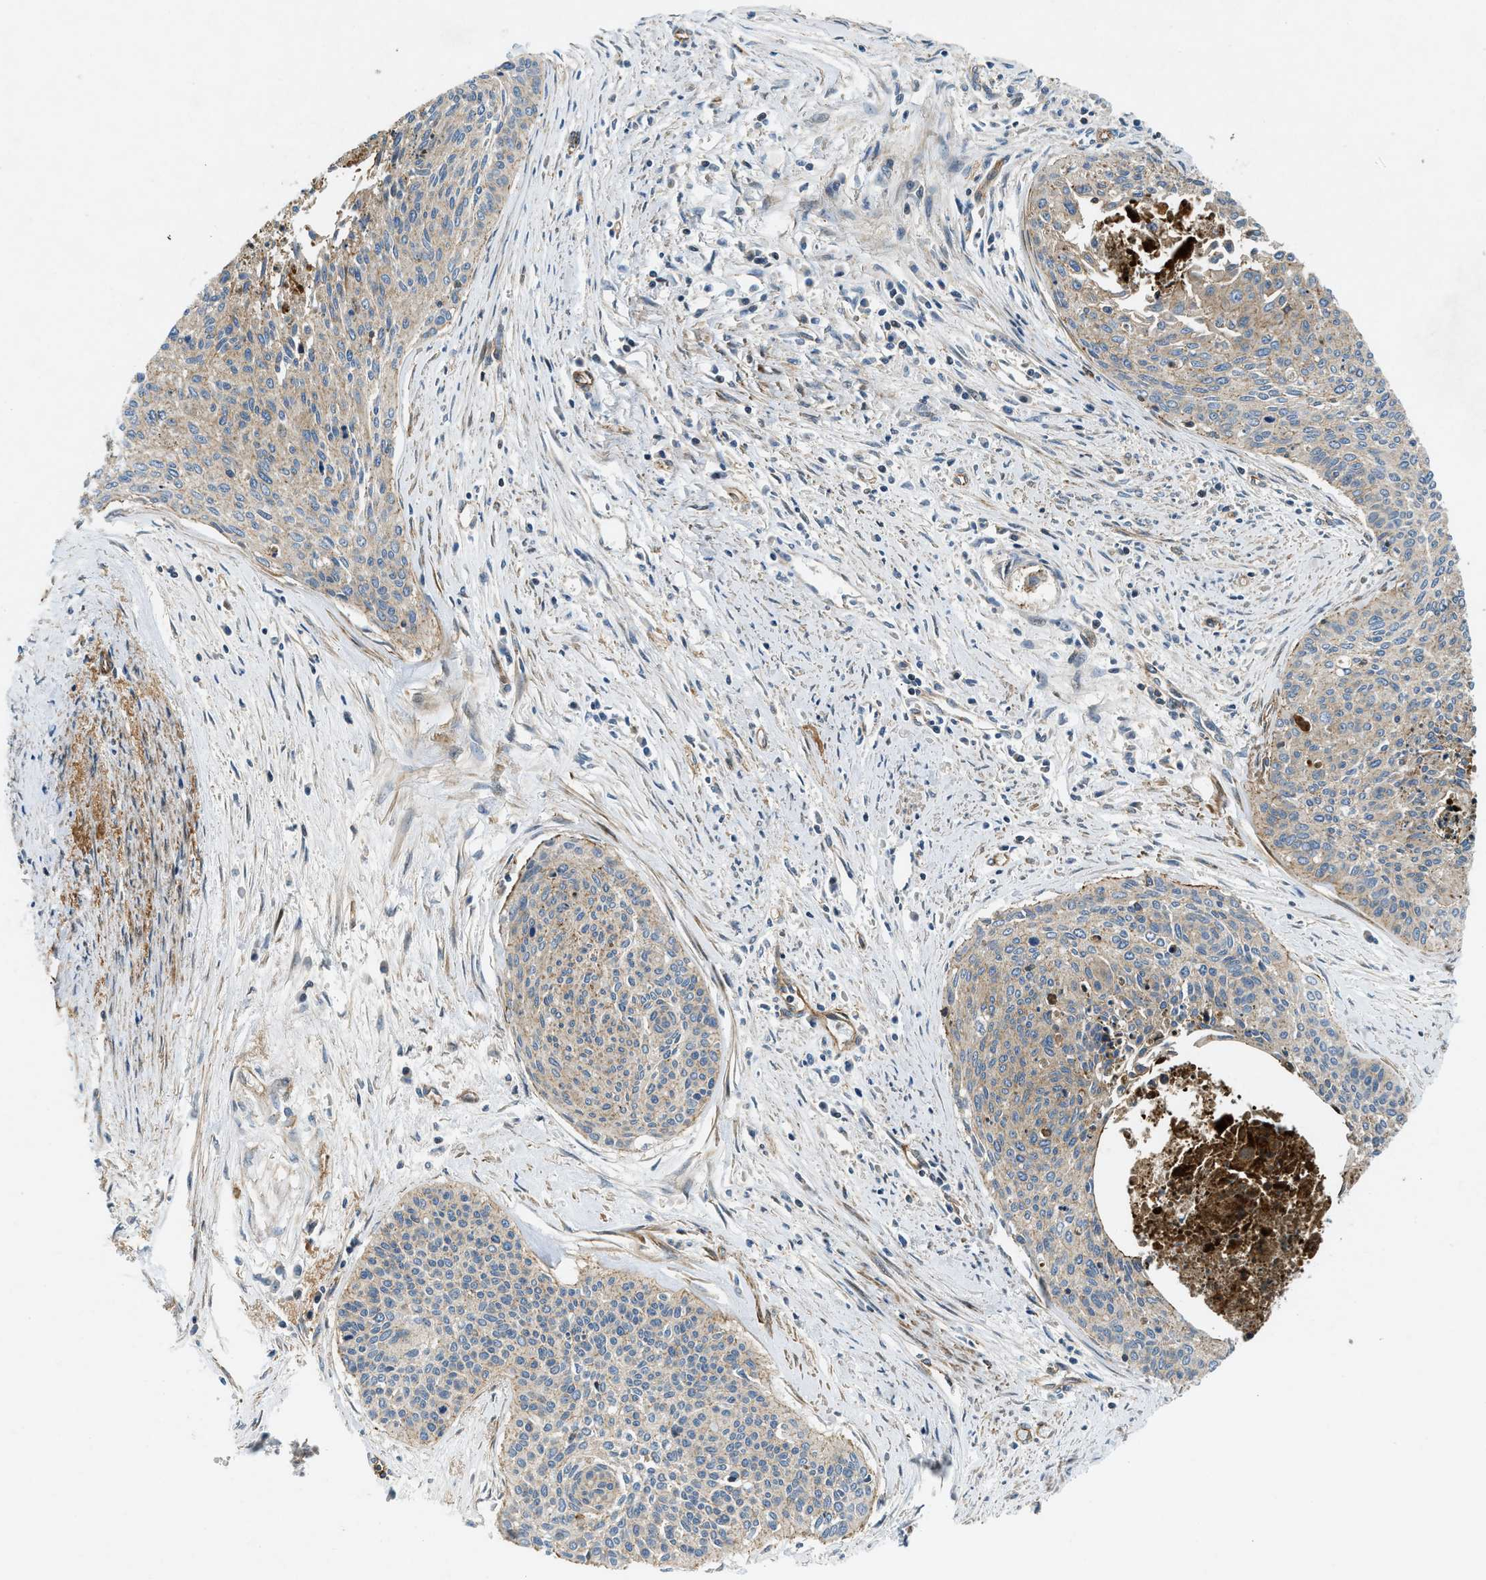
{"staining": {"intensity": "weak", "quantity": ">75%", "location": "cytoplasmic/membranous"}, "tissue": "cervical cancer", "cell_type": "Tumor cells", "image_type": "cancer", "snomed": [{"axis": "morphology", "description": "Squamous cell carcinoma, NOS"}, {"axis": "topography", "description": "Cervix"}], "caption": "DAB immunohistochemical staining of human cervical cancer (squamous cell carcinoma) shows weak cytoplasmic/membranous protein staining in about >75% of tumor cells.", "gene": "NYNRIN", "patient": {"sex": "female", "age": 55}}